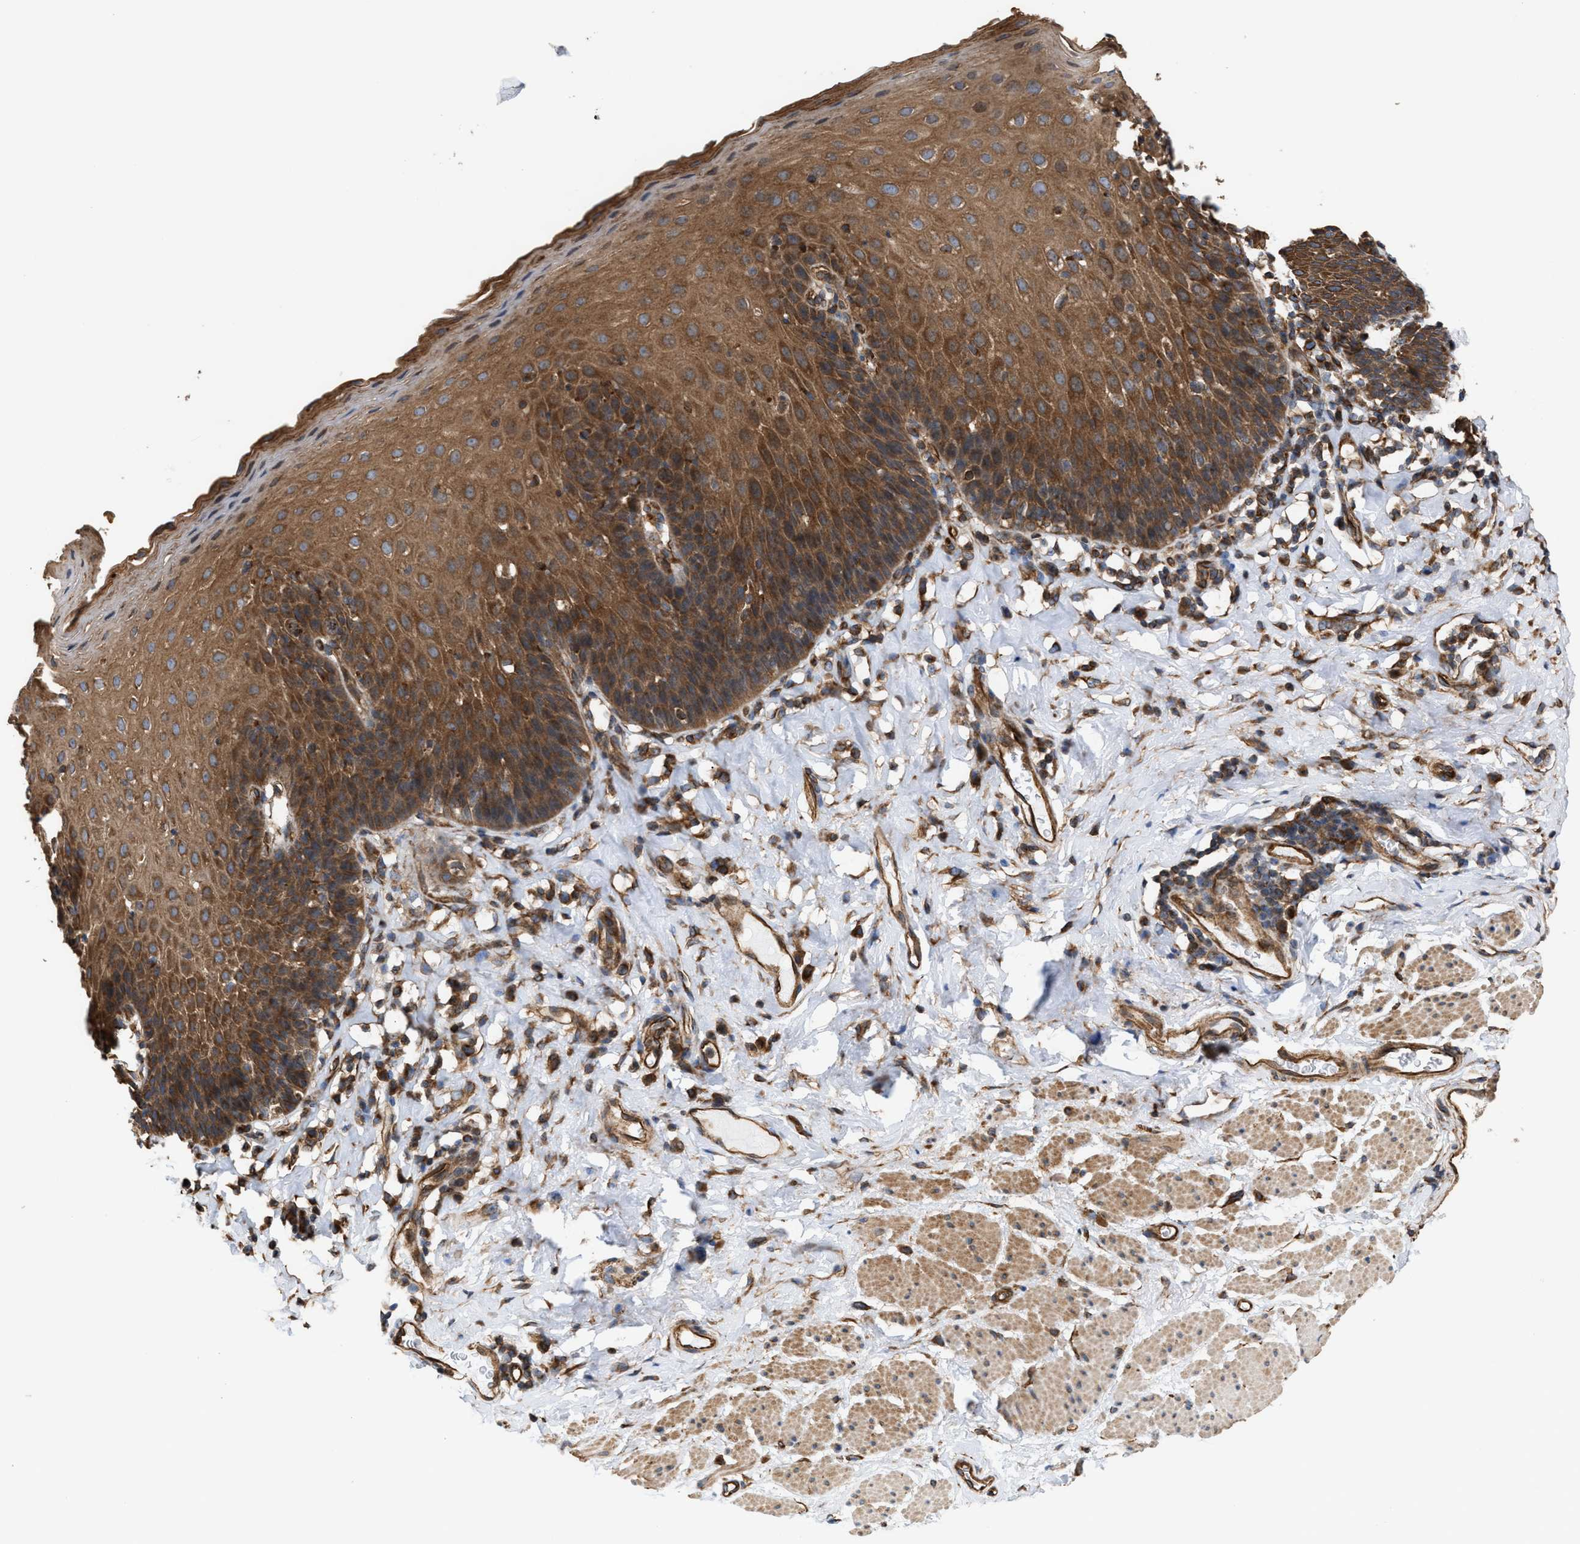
{"staining": {"intensity": "moderate", "quantity": ">75%", "location": "cytoplasmic/membranous"}, "tissue": "esophagus", "cell_type": "Squamous epithelial cells", "image_type": "normal", "snomed": [{"axis": "morphology", "description": "Normal tissue, NOS"}, {"axis": "topography", "description": "Esophagus"}], "caption": "Immunohistochemistry (IHC) micrograph of unremarkable esophagus: human esophagus stained using immunohistochemistry demonstrates medium levels of moderate protein expression localized specifically in the cytoplasmic/membranous of squamous epithelial cells, appearing as a cytoplasmic/membranous brown color.", "gene": "EPS15L1", "patient": {"sex": "female", "age": 61}}